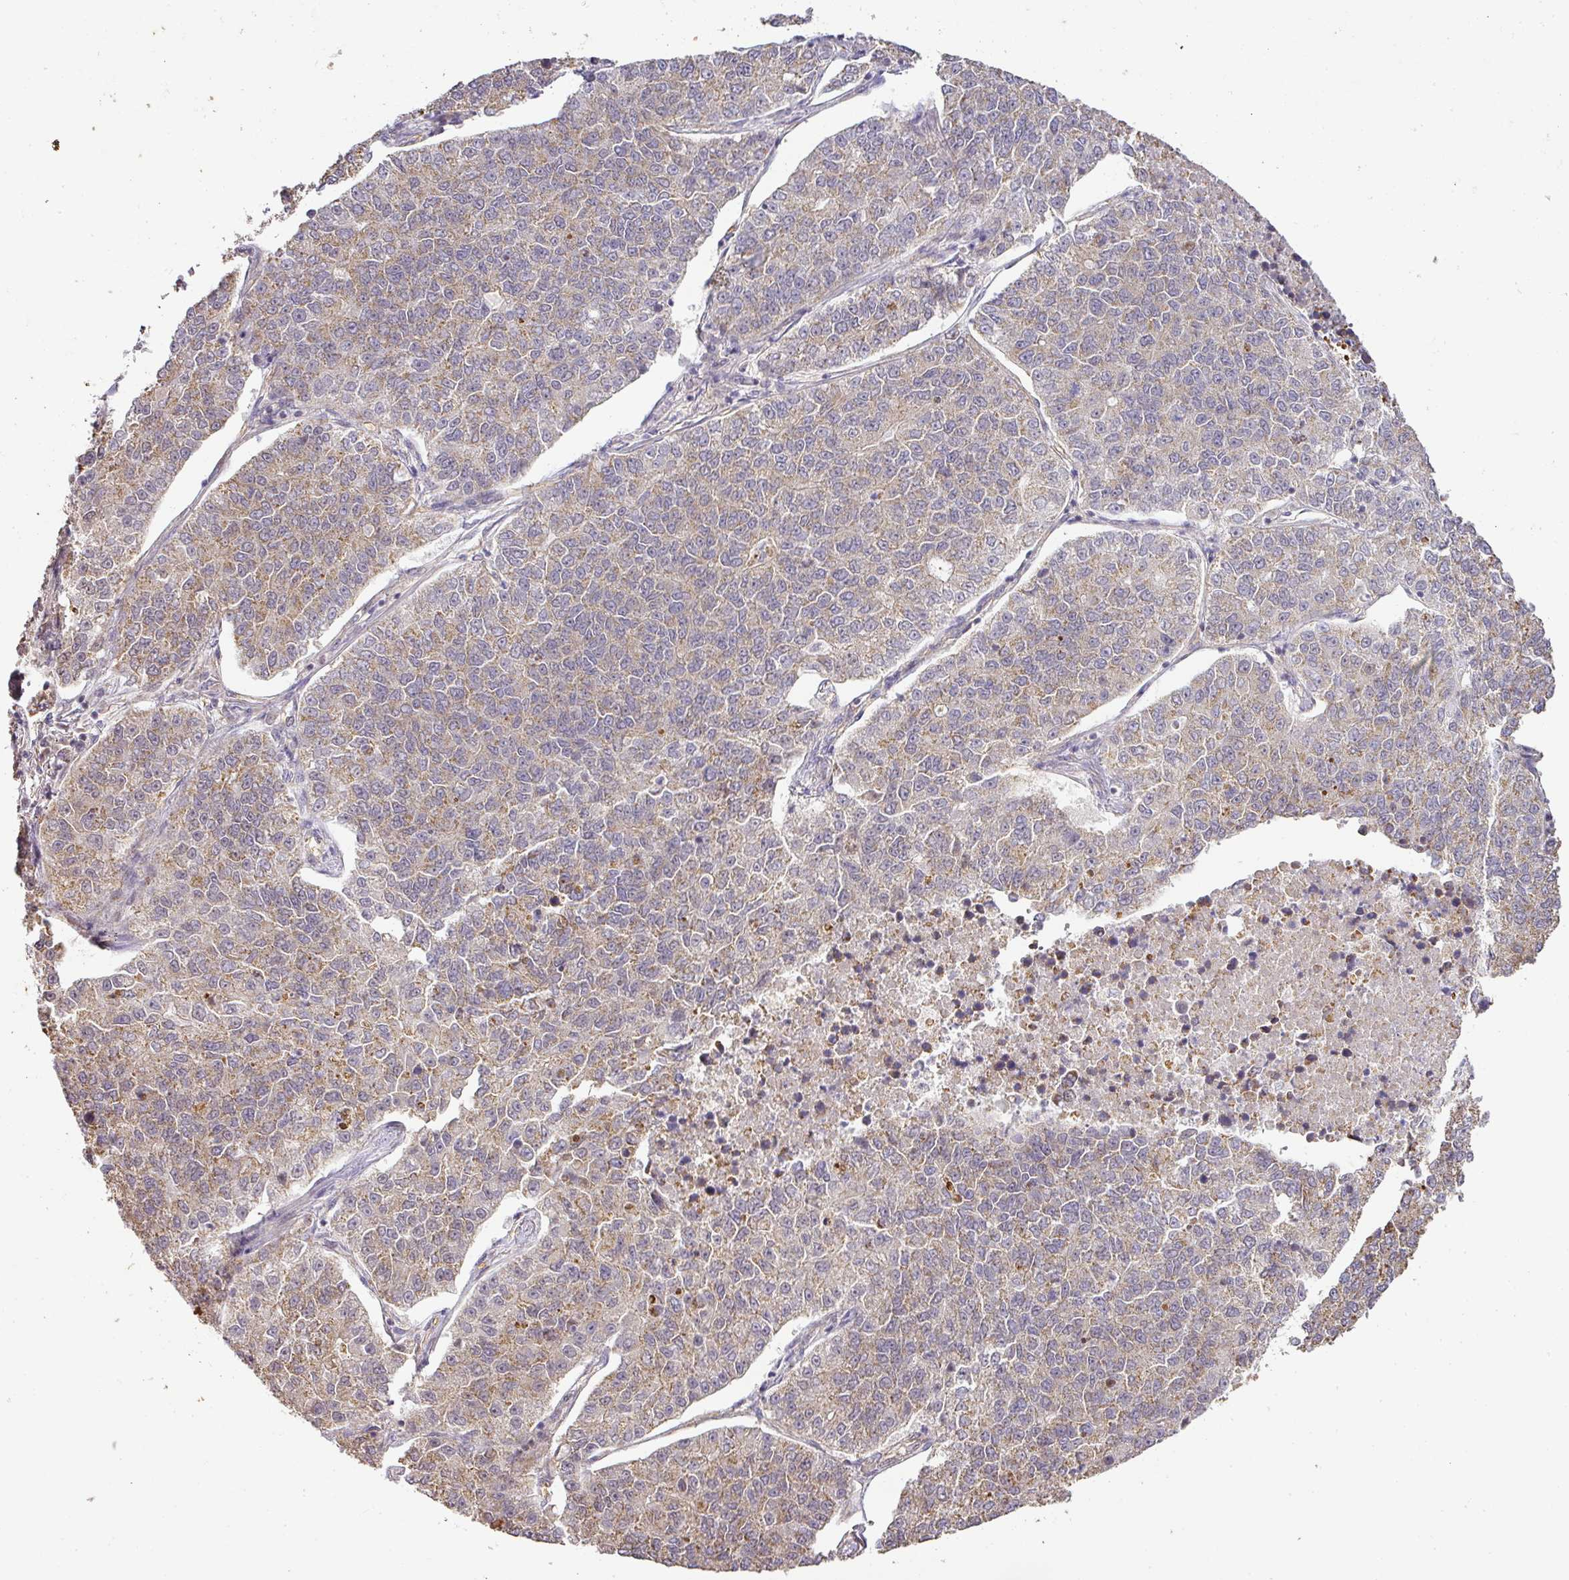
{"staining": {"intensity": "weak", "quantity": "25%-75%", "location": "cytoplasmic/membranous"}, "tissue": "lung cancer", "cell_type": "Tumor cells", "image_type": "cancer", "snomed": [{"axis": "morphology", "description": "Adenocarcinoma, NOS"}, {"axis": "topography", "description": "Lung"}], "caption": "Human lung cancer (adenocarcinoma) stained with a brown dye shows weak cytoplasmic/membranous positive staining in approximately 25%-75% of tumor cells.", "gene": "MYOM2", "patient": {"sex": "male", "age": 49}}